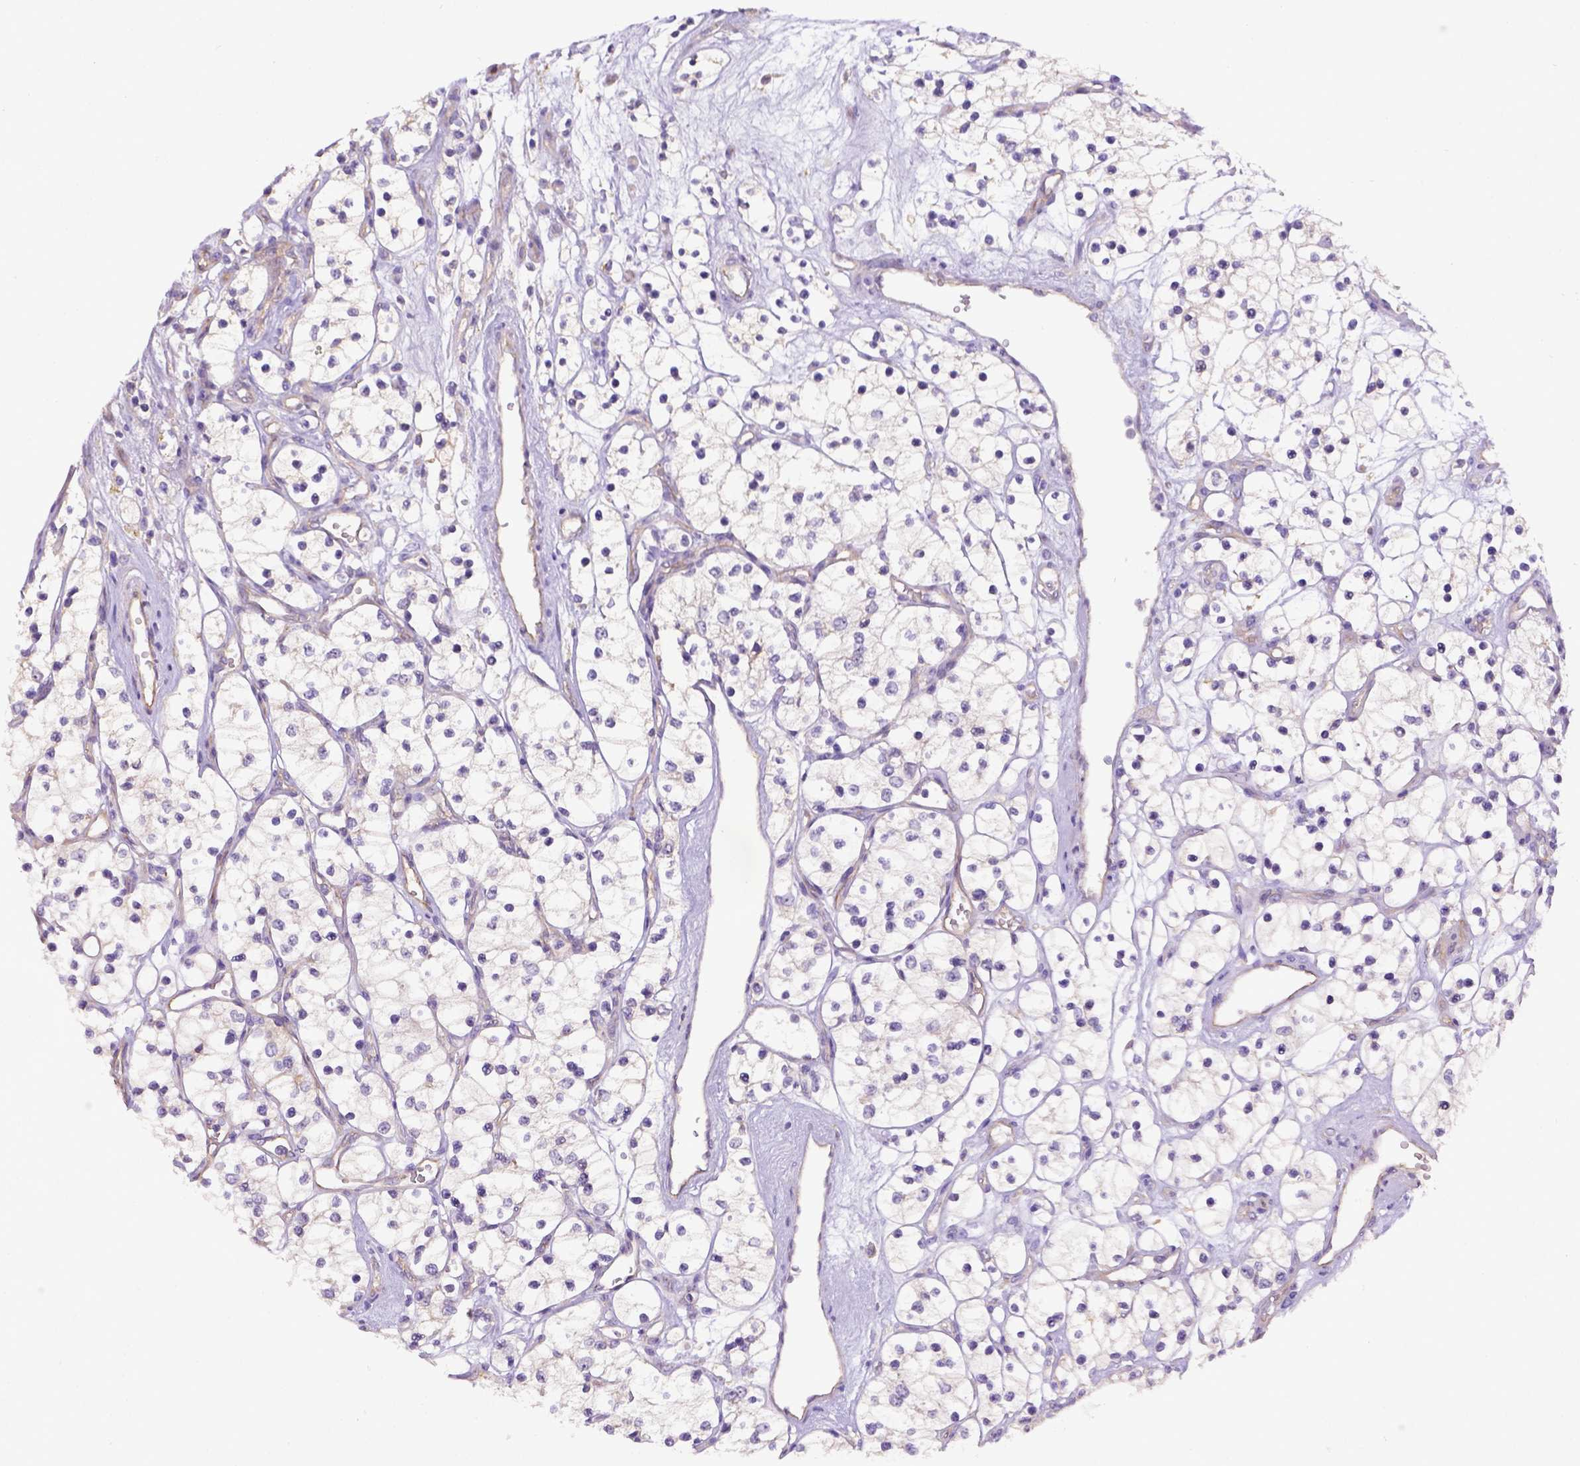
{"staining": {"intensity": "negative", "quantity": "none", "location": "none"}, "tissue": "renal cancer", "cell_type": "Tumor cells", "image_type": "cancer", "snomed": [{"axis": "morphology", "description": "Adenocarcinoma, NOS"}, {"axis": "topography", "description": "Kidney"}], "caption": "An image of adenocarcinoma (renal) stained for a protein exhibits no brown staining in tumor cells.", "gene": "CD40", "patient": {"sex": "female", "age": 69}}